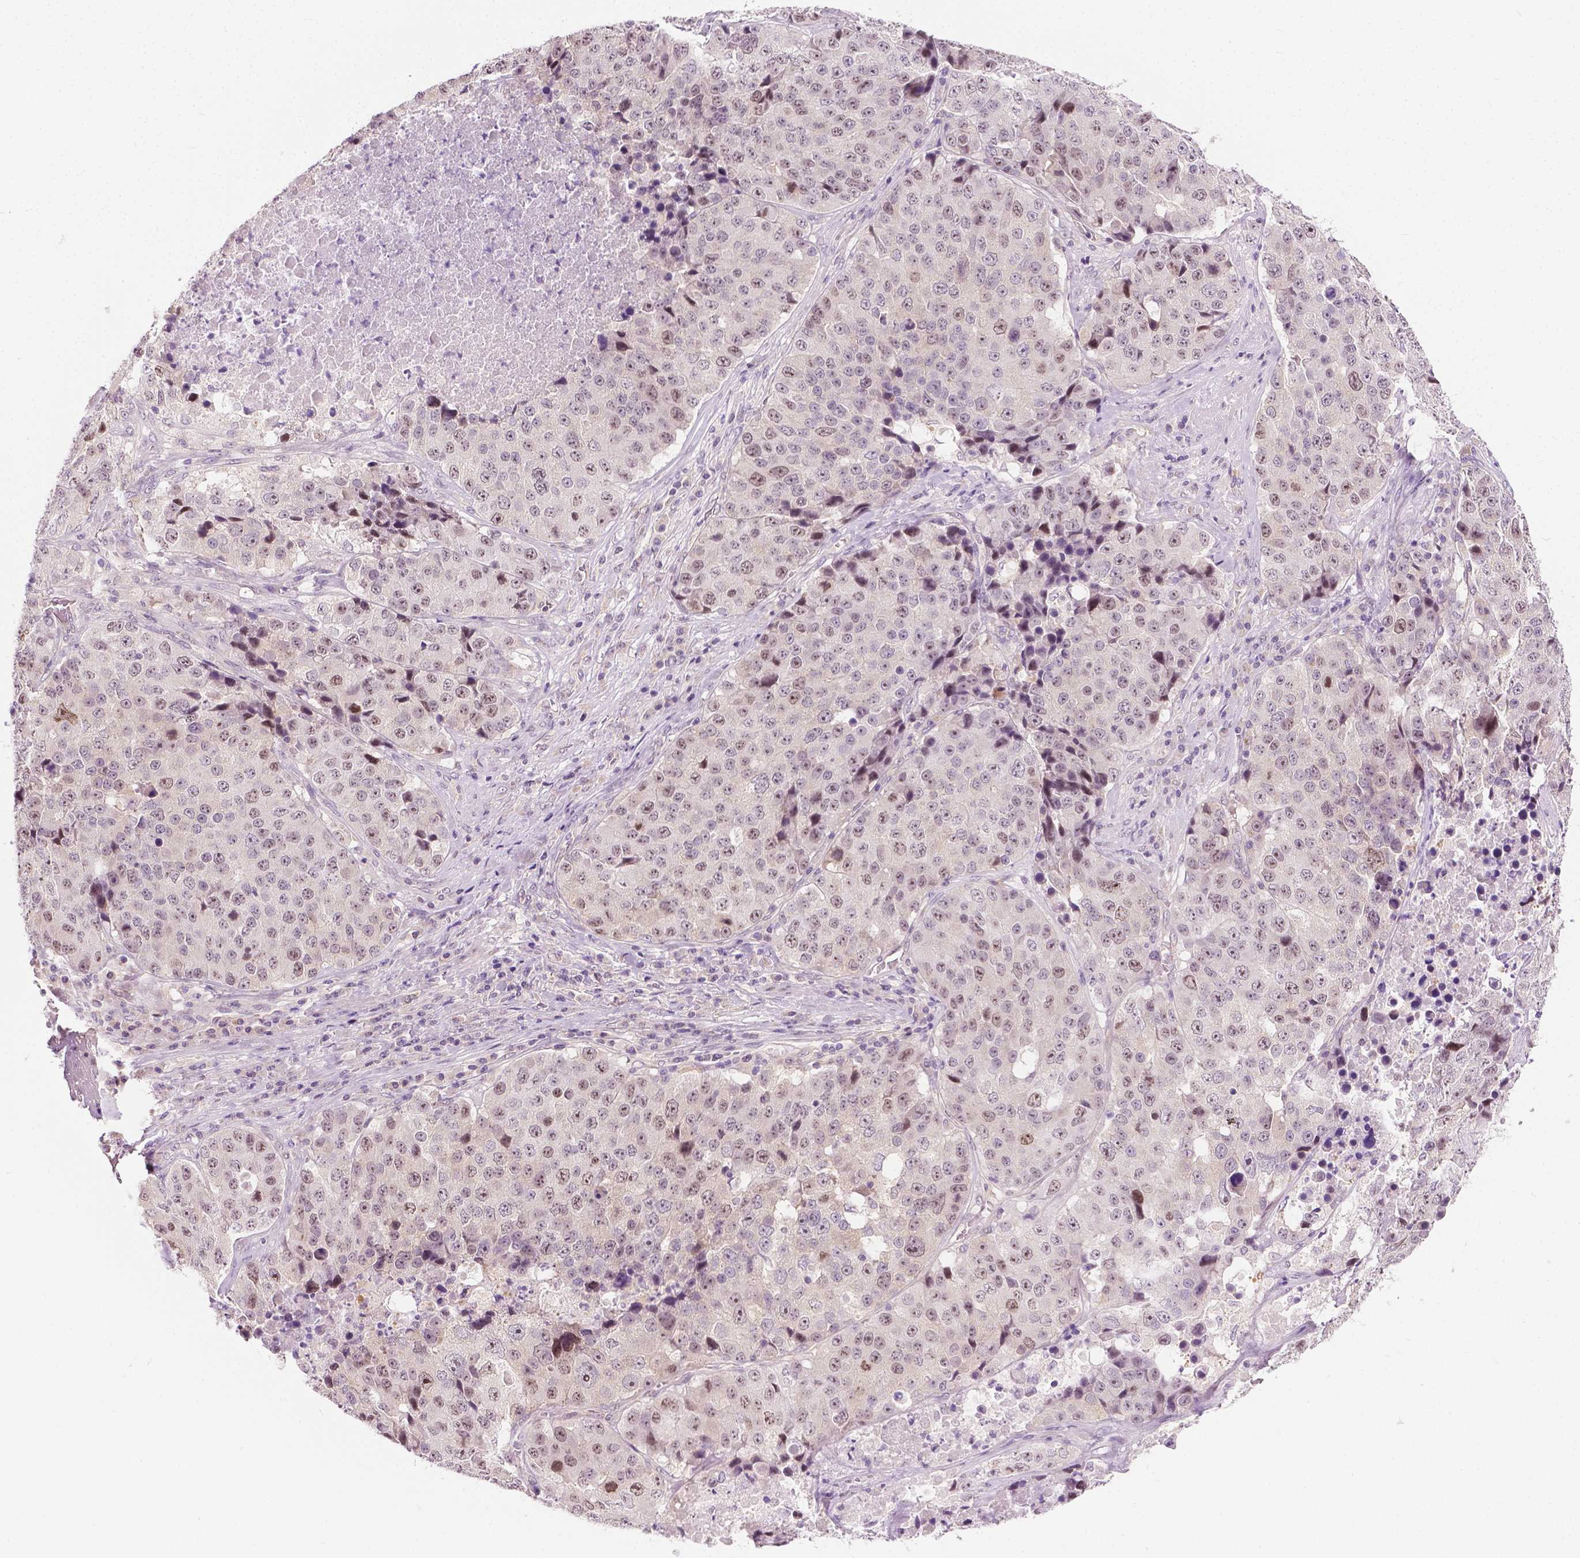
{"staining": {"intensity": "weak", "quantity": ">75%", "location": "nuclear"}, "tissue": "stomach cancer", "cell_type": "Tumor cells", "image_type": "cancer", "snomed": [{"axis": "morphology", "description": "Adenocarcinoma, NOS"}, {"axis": "topography", "description": "Stomach"}], "caption": "Human stomach cancer stained with a brown dye reveals weak nuclear positive staining in approximately >75% of tumor cells.", "gene": "DENND4A", "patient": {"sex": "male", "age": 71}}